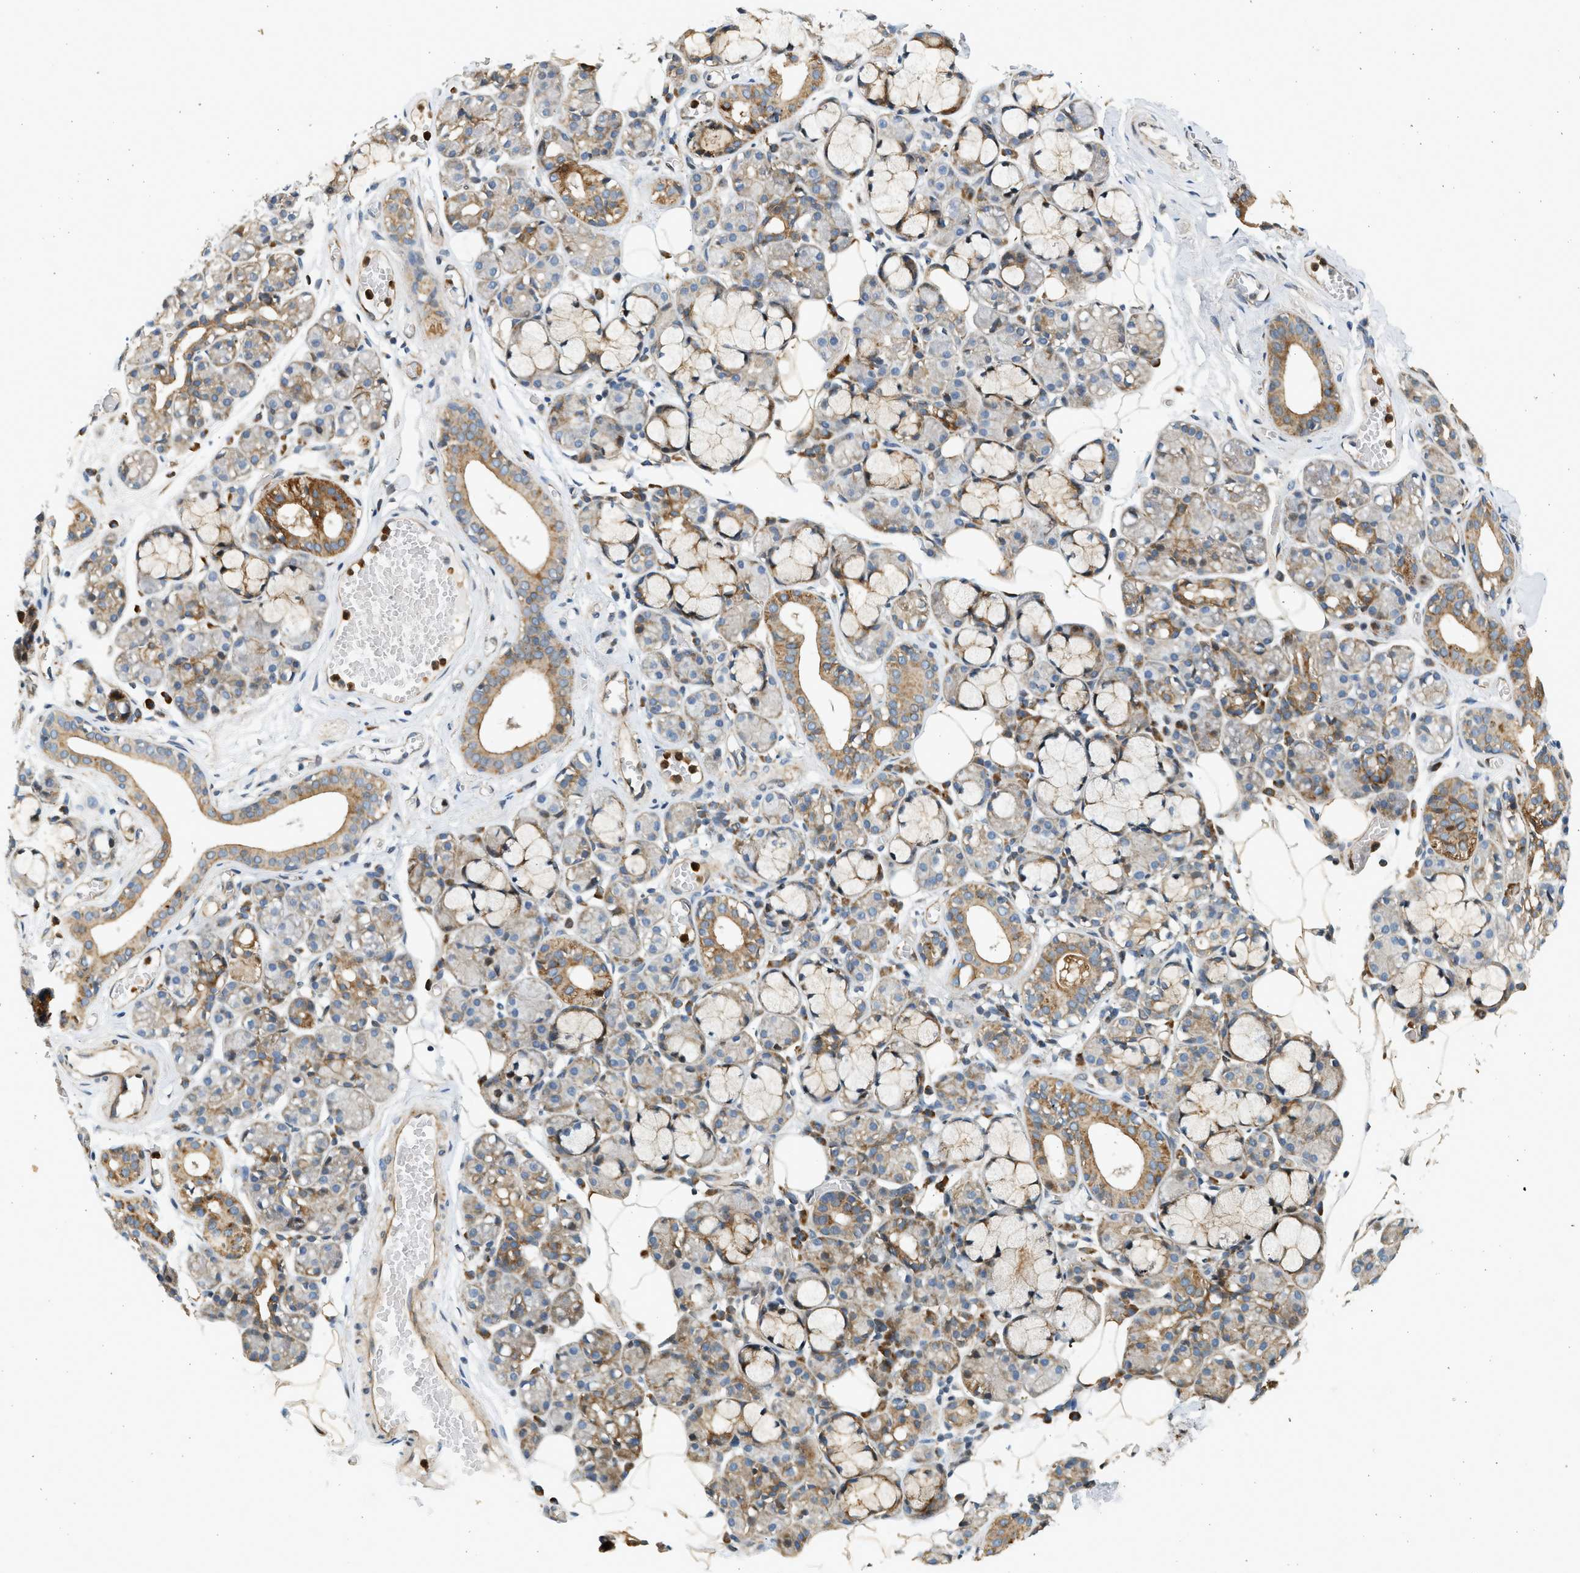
{"staining": {"intensity": "moderate", "quantity": "25%-75%", "location": "cytoplasmic/membranous"}, "tissue": "salivary gland", "cell_type": "Glandular cells", "image_type": "normal", "snomed": [{"axis": "morphology", "description": "Normal tissue, NOS"}, {"axis": "topography", "description": "Salivary gland"}], "caption": "Immunohistochemical staining of normal salivary gland exhibits 25%-75% levels of moderate cytoplasmic/membranous protein staining in about 25%-75% of glandular cells. (Stains: DAB in brown, nuclei in blue, Microscopy: brightfield microscopy at high magnification).", "gene": "NRSN2", "patient": {"sex": "male", "age": 63}}